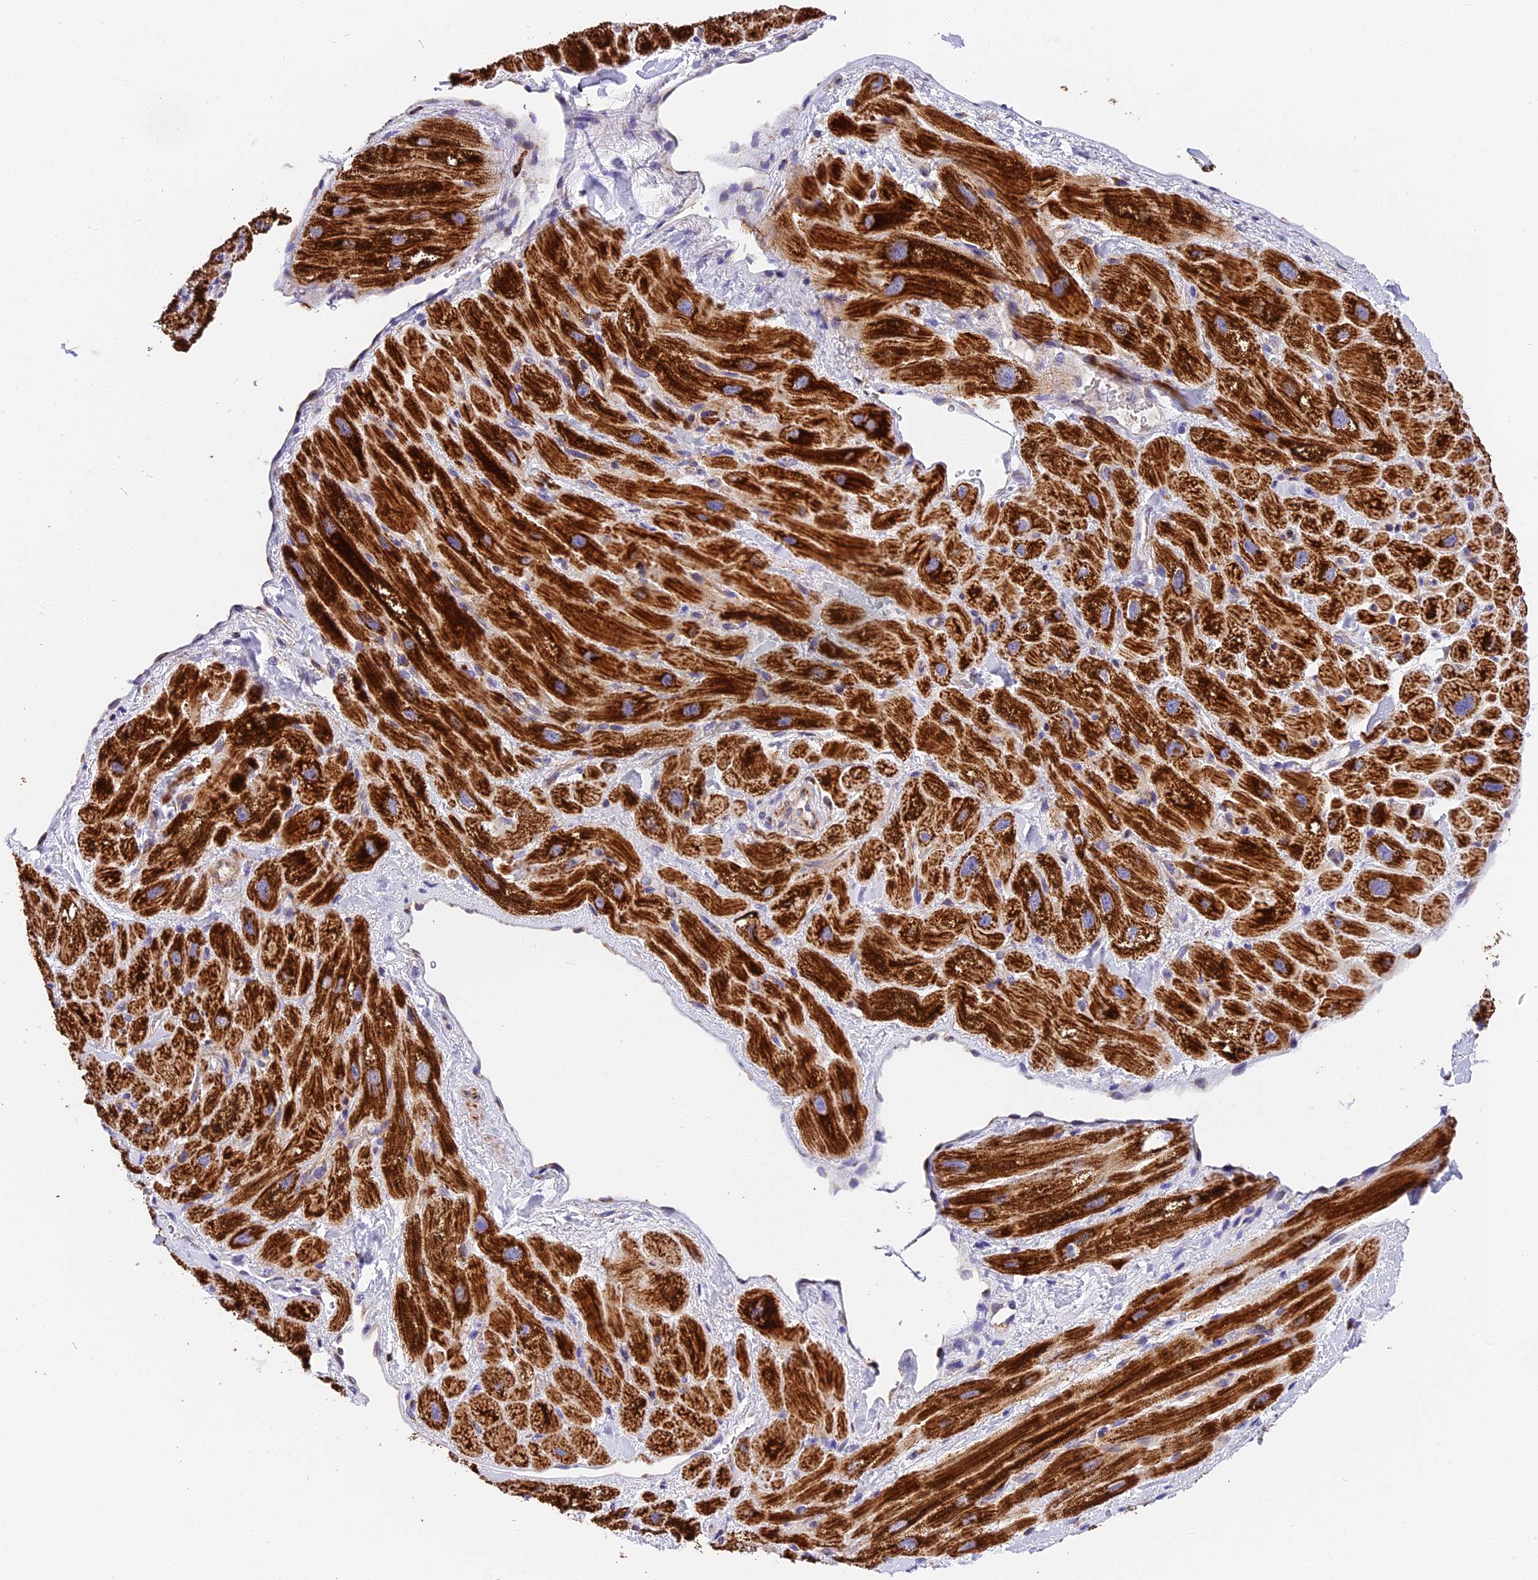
{"staining": {"intensity": "strong", "quantity": ">75%", "location": "cytoplasmic/membranous"}, "tissue": "heart muscle", "cell_type": "Cardiomyocytes", "image_type": "normal", "snomed": [{"axis": "morphology", "description": "Normal tissue, NOS"}, {"axis": "topography", "description": "Heart"}], "caption": "An immunohistochemistry photomicrograph of benign tissue is shown. Protein staining in brown labels strong cytoplasmic/membranous positivity in heart muscle within cardiomyocytes.", "gene": "MRAS", "patient": {"sex": "male", "age": 65}}